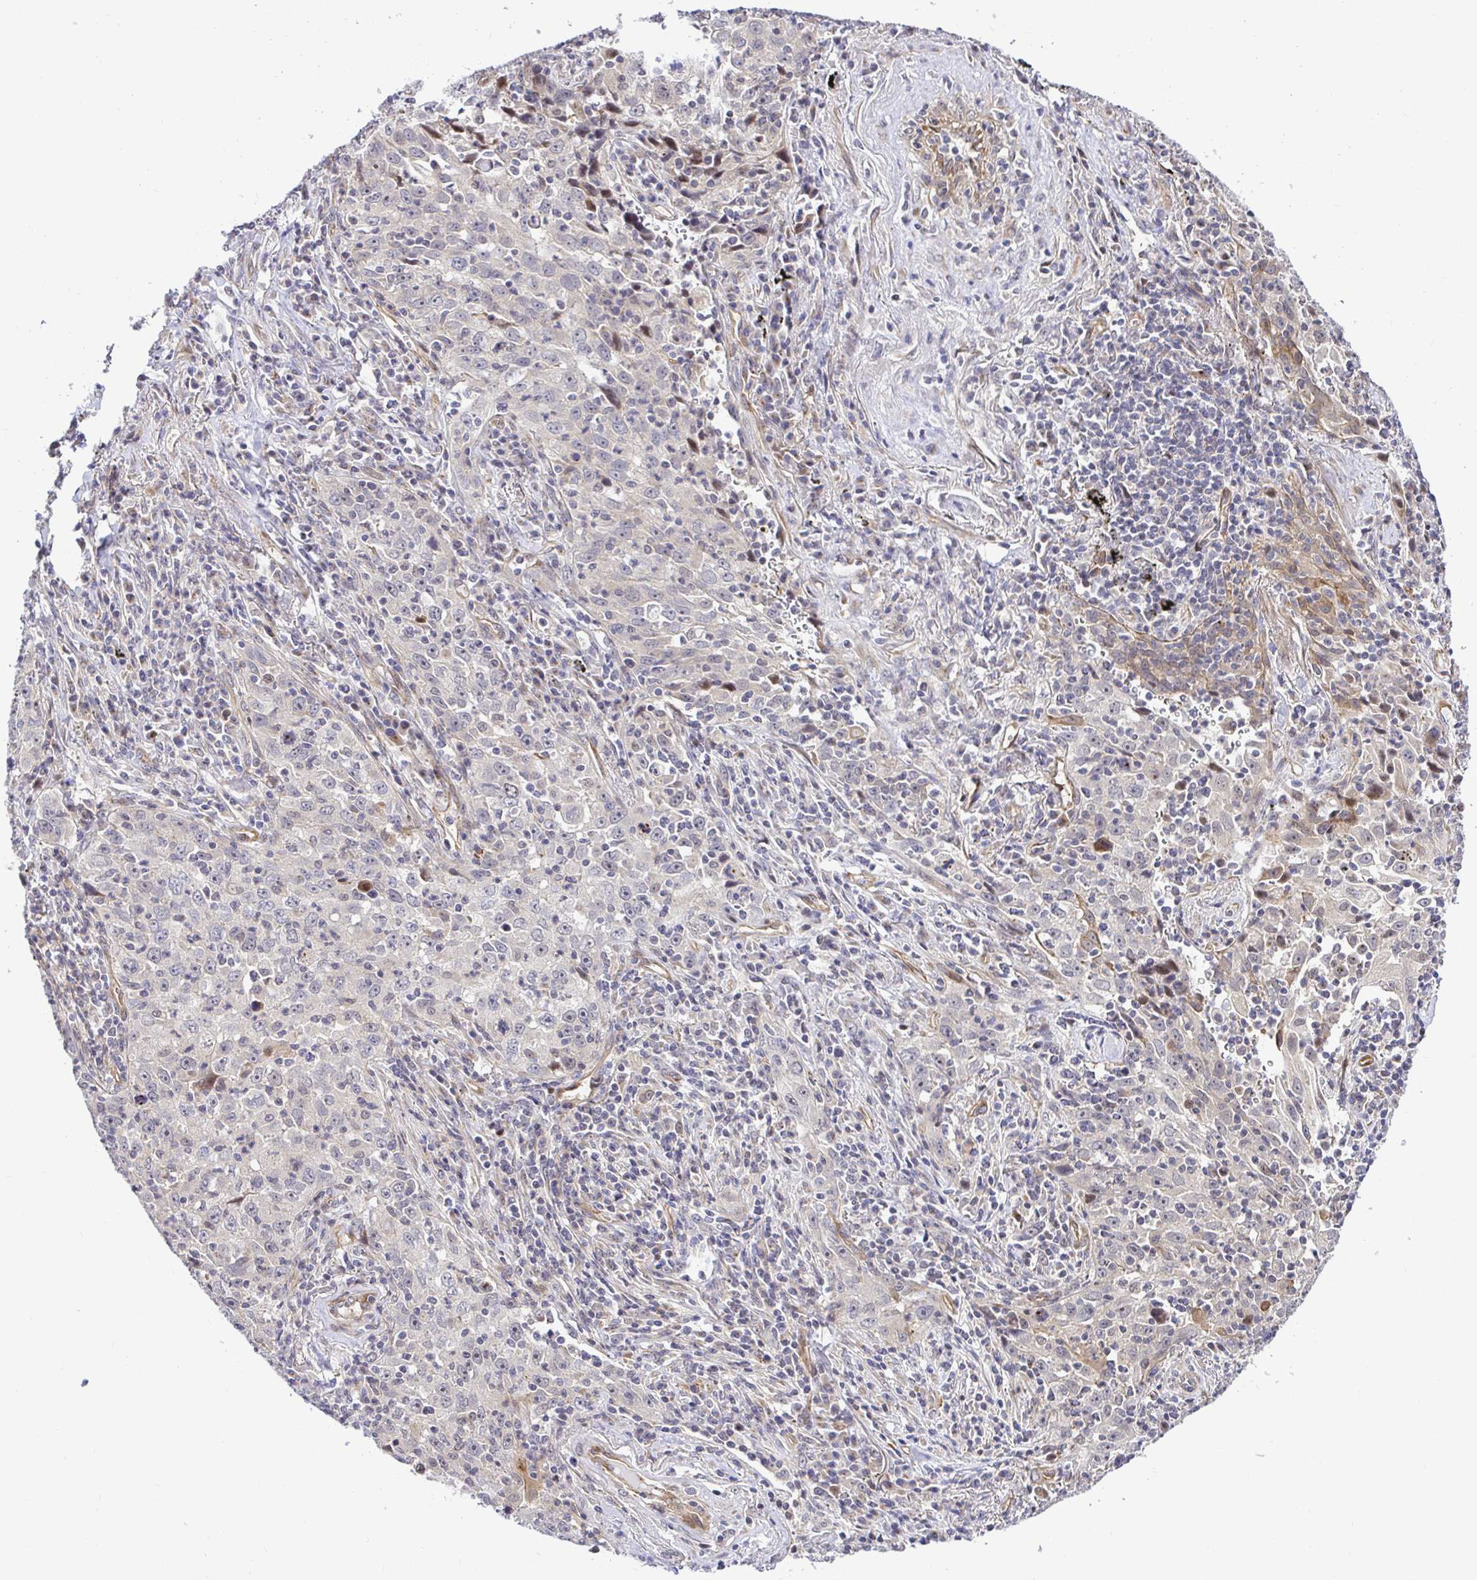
{"staining": {"intensity": "negative", "quantity": "none", "location": "none"}, "tissue": "lung cancer", "cell_type": "Tumor cells", "image_type": "cancer", "snomed": [{"axis": "morphology", "description": "Squamous cell carcinoma, NOS"}, {"axis": "topography", "description": "Lung"}], "caption": "The immunohistochemistry (IHC) micrograph has no significant staining in tumor cells of lung cancer tissue.", "gene": "TRIM55", "patient": {"sex": "male", "age": 71}}